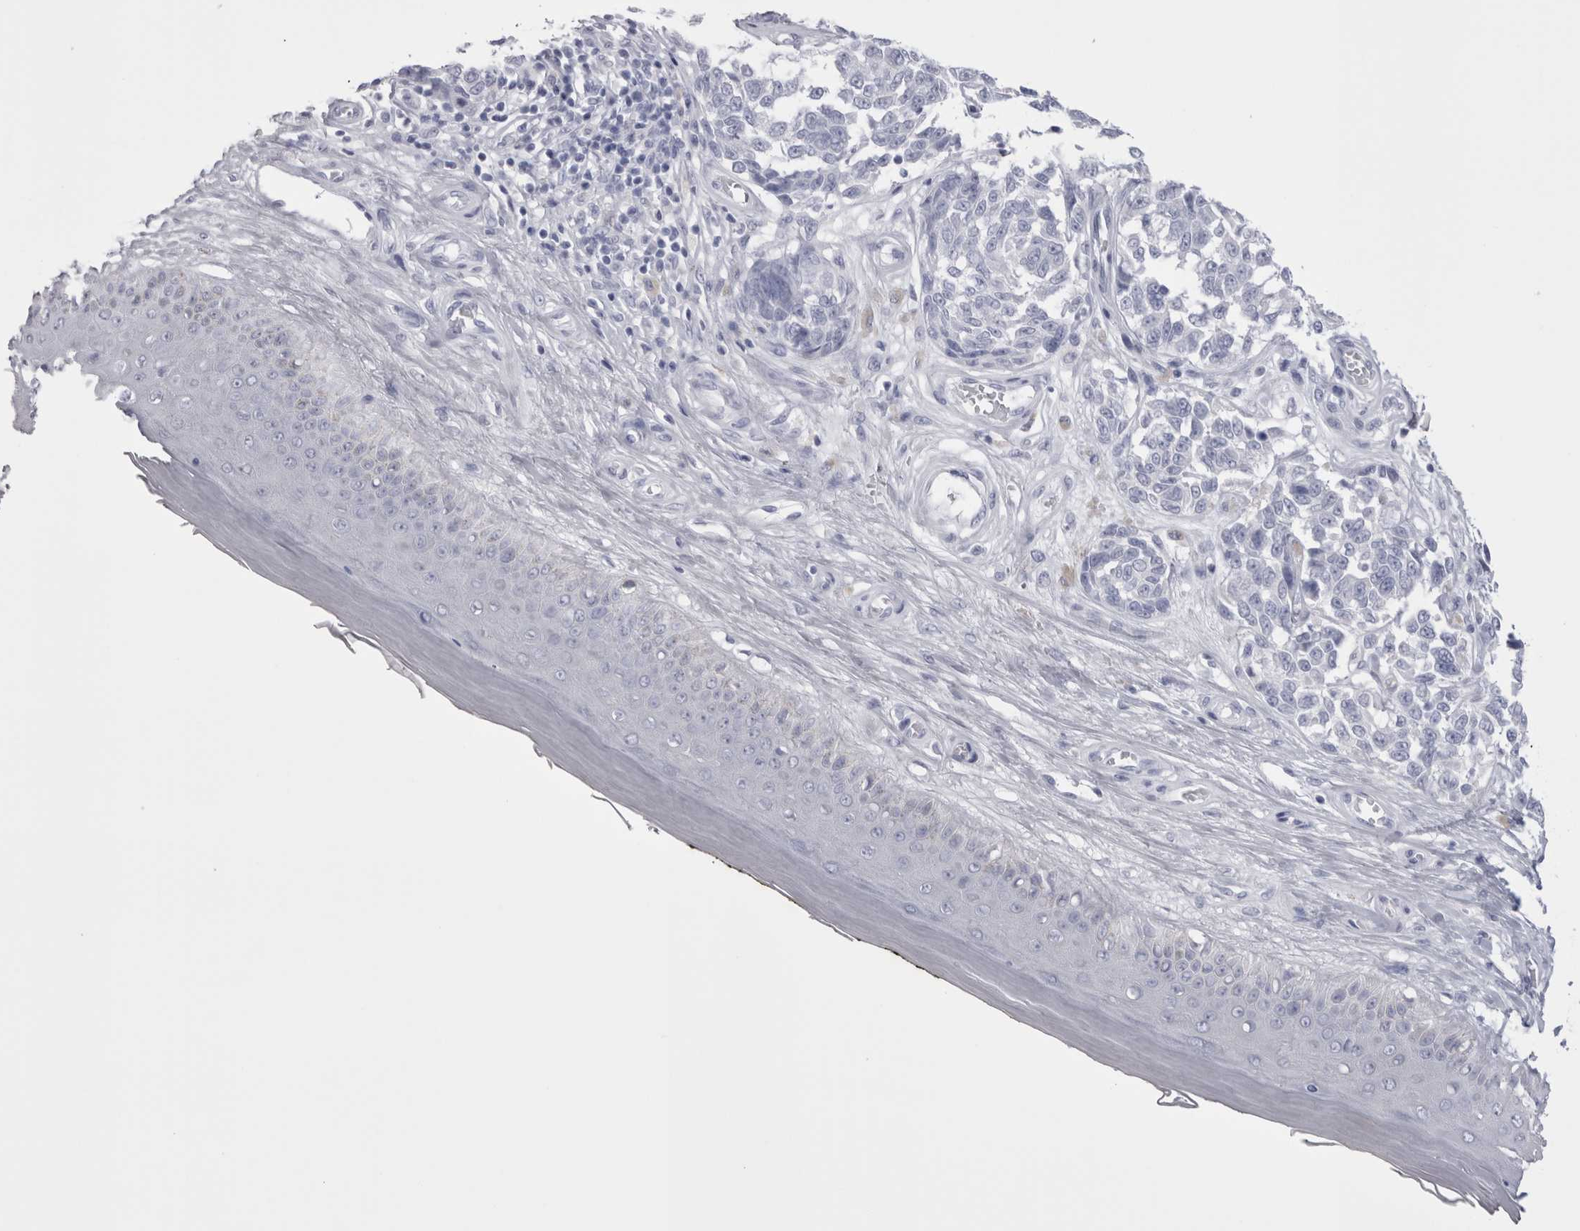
{"staining": {"intensity": "negative", "quantity": "none", "location": "none"}, "tissue": "melanoma", "cell_type": "Tumor cells", "image_type": "cancer", "snomed": [{"axis": "morphology", "description": "Malignant melanoma, NOS"}, {"axis": "topography", "description": "Skin"}], "caption": "A high-resolution image shows immunohistochemistry (IHC) staining of melanoma, which reveals no significant expression in tumor cells.", "gene": "SUCNR1", "patient": {"sex": "female", "age": 64}}